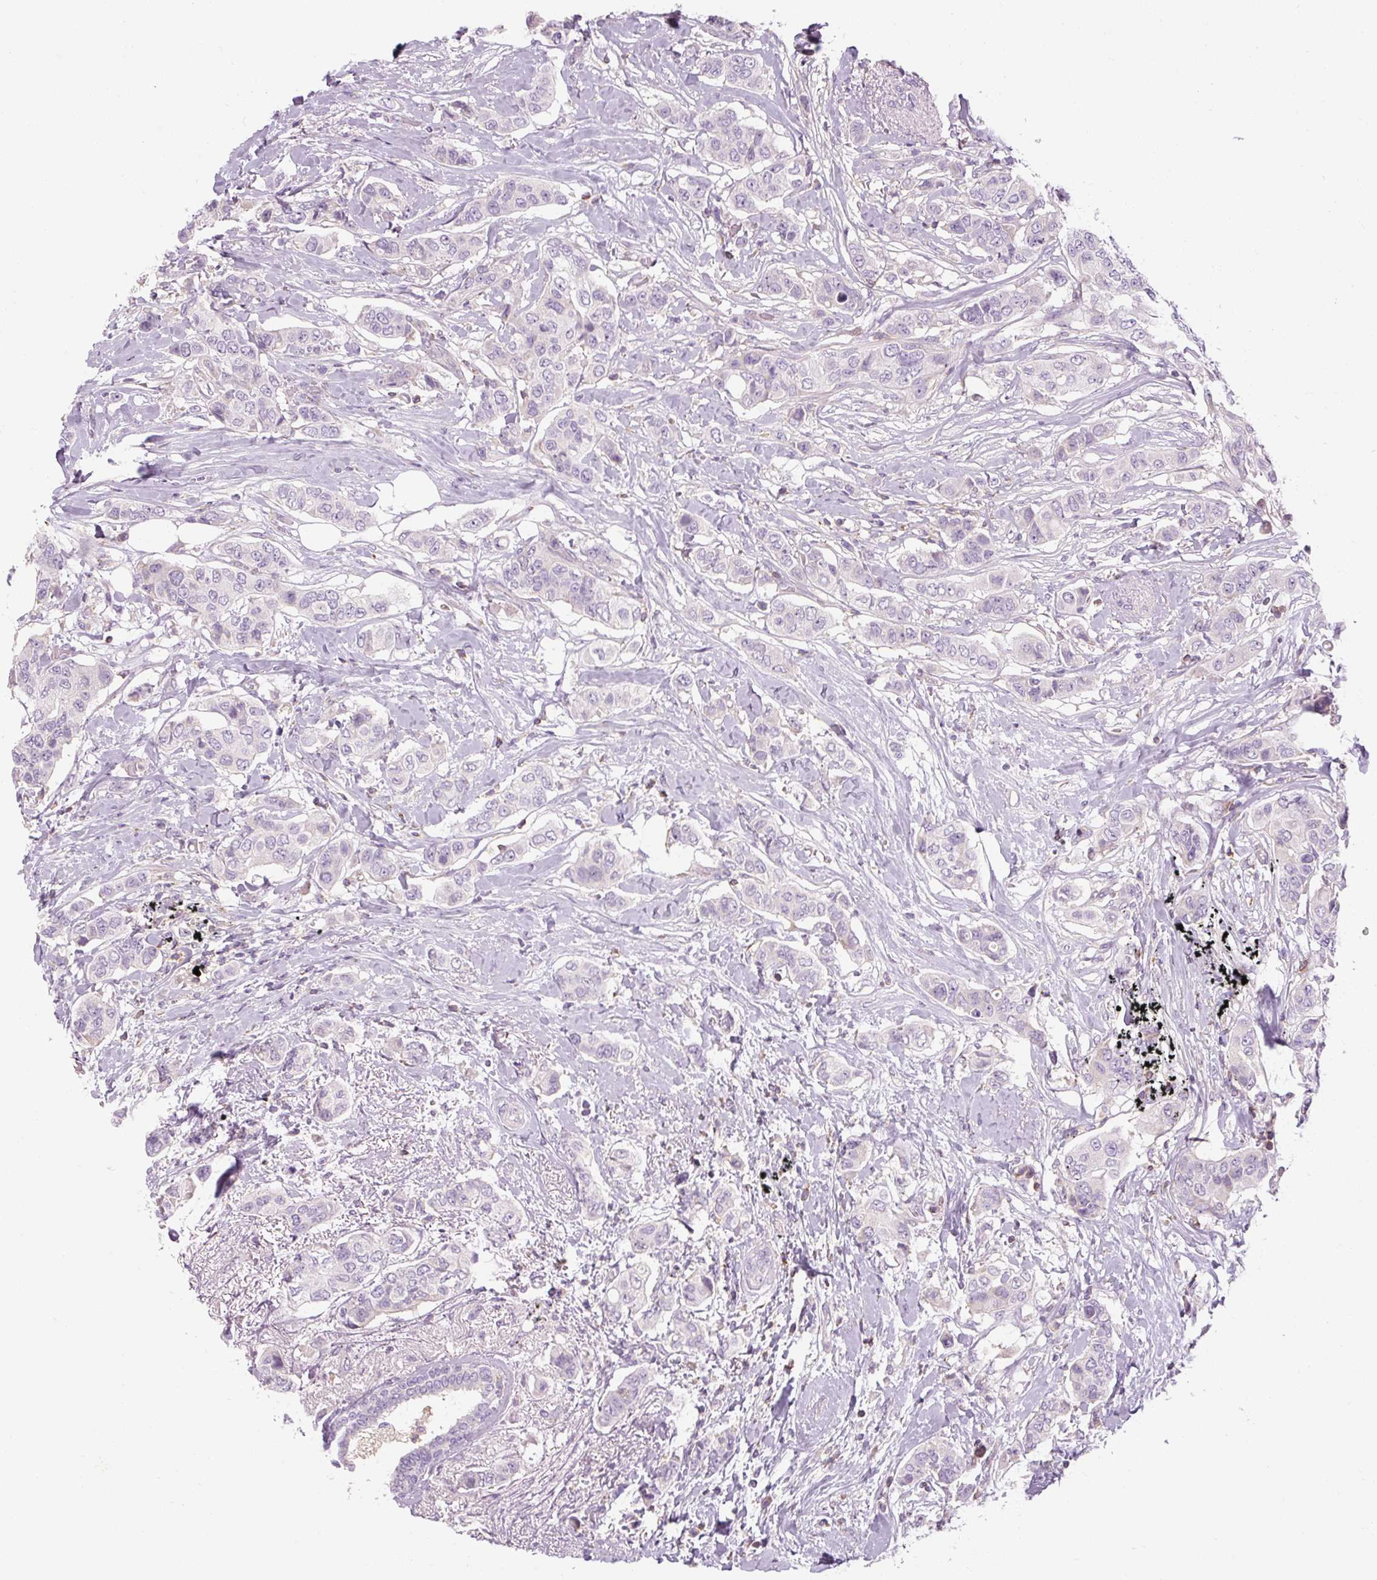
{"staining": {"intensity": "negative", "quantity": "none", "location": "none"}, "tissue": "breast cancer", "cell_type": "Tumor cells", "image_type": "cancer", "snomed": [{"axis": "morphology", "description": "Lobular carcinoma"}, {"axis": "topography", "description": "Breast"}], "caption": "This is an immunohistochemistry (IHC) image of human breast cancer. There is no expression in tumor cells.", "gene": "TIGD2", "patient": {"sex": "female", "age": 51}}